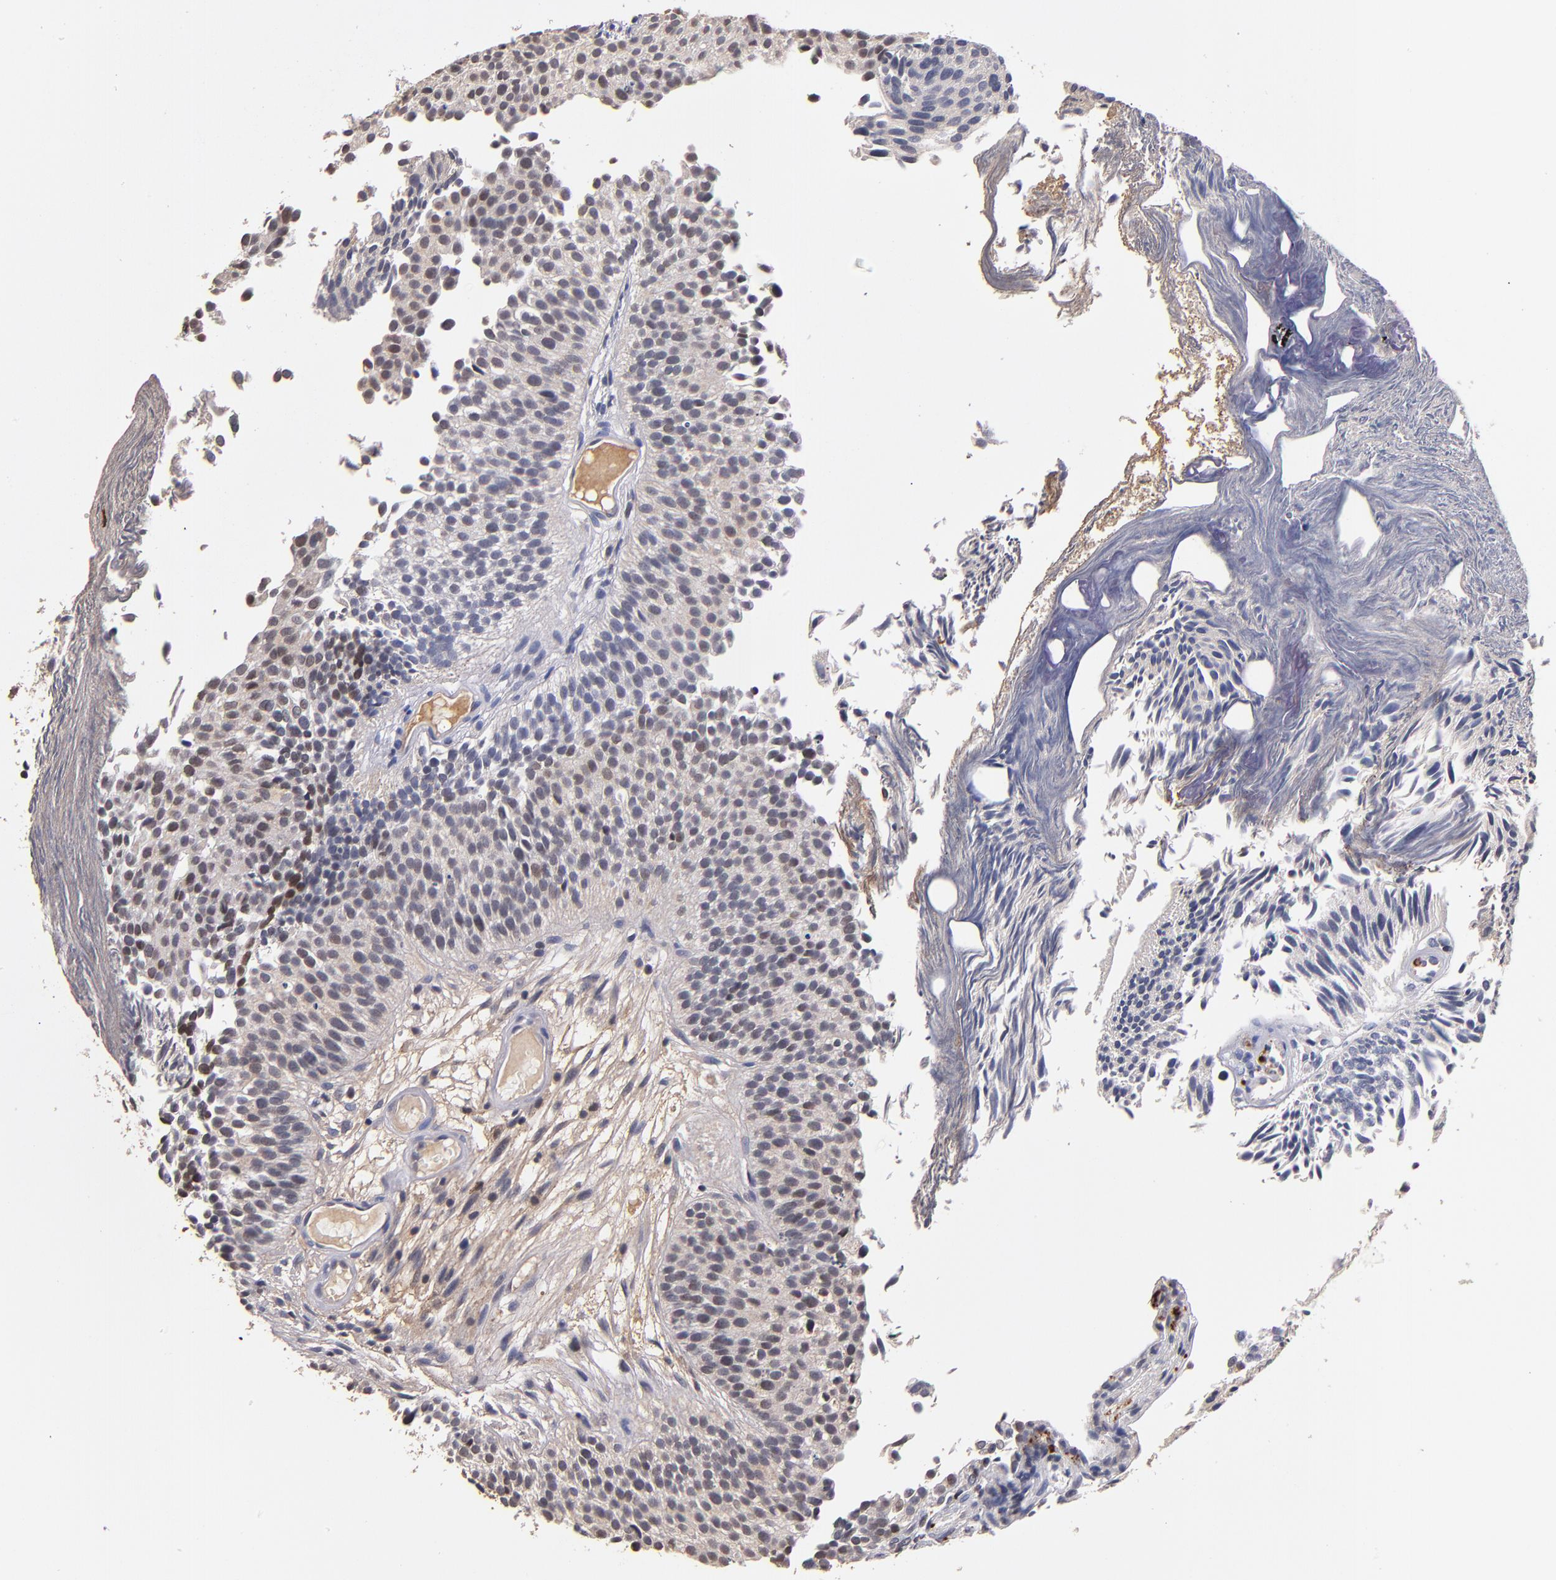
{"staining": {"intensity": "weak", "quantity": ">75%", "location": "cytoplasmic/membranous"}, "tissue": "urothelial cancer", "cell_type": "Tumor cells", "image_type": "cancer", "snomed": [{"axis": "morphology", "description": "Urothelial carcinoma, Low grade"}, {"axis": "topography", "description": "Urinary bladder"}], "caption": "Human low-grade urothelial carcinoma stained for a protein (brown) reveals weak cytoplasmic/membranous positive positivity in about >75% of tumor cells.", "gene": "TTLL12", "patient": {"sex": "male", "age": 84}}